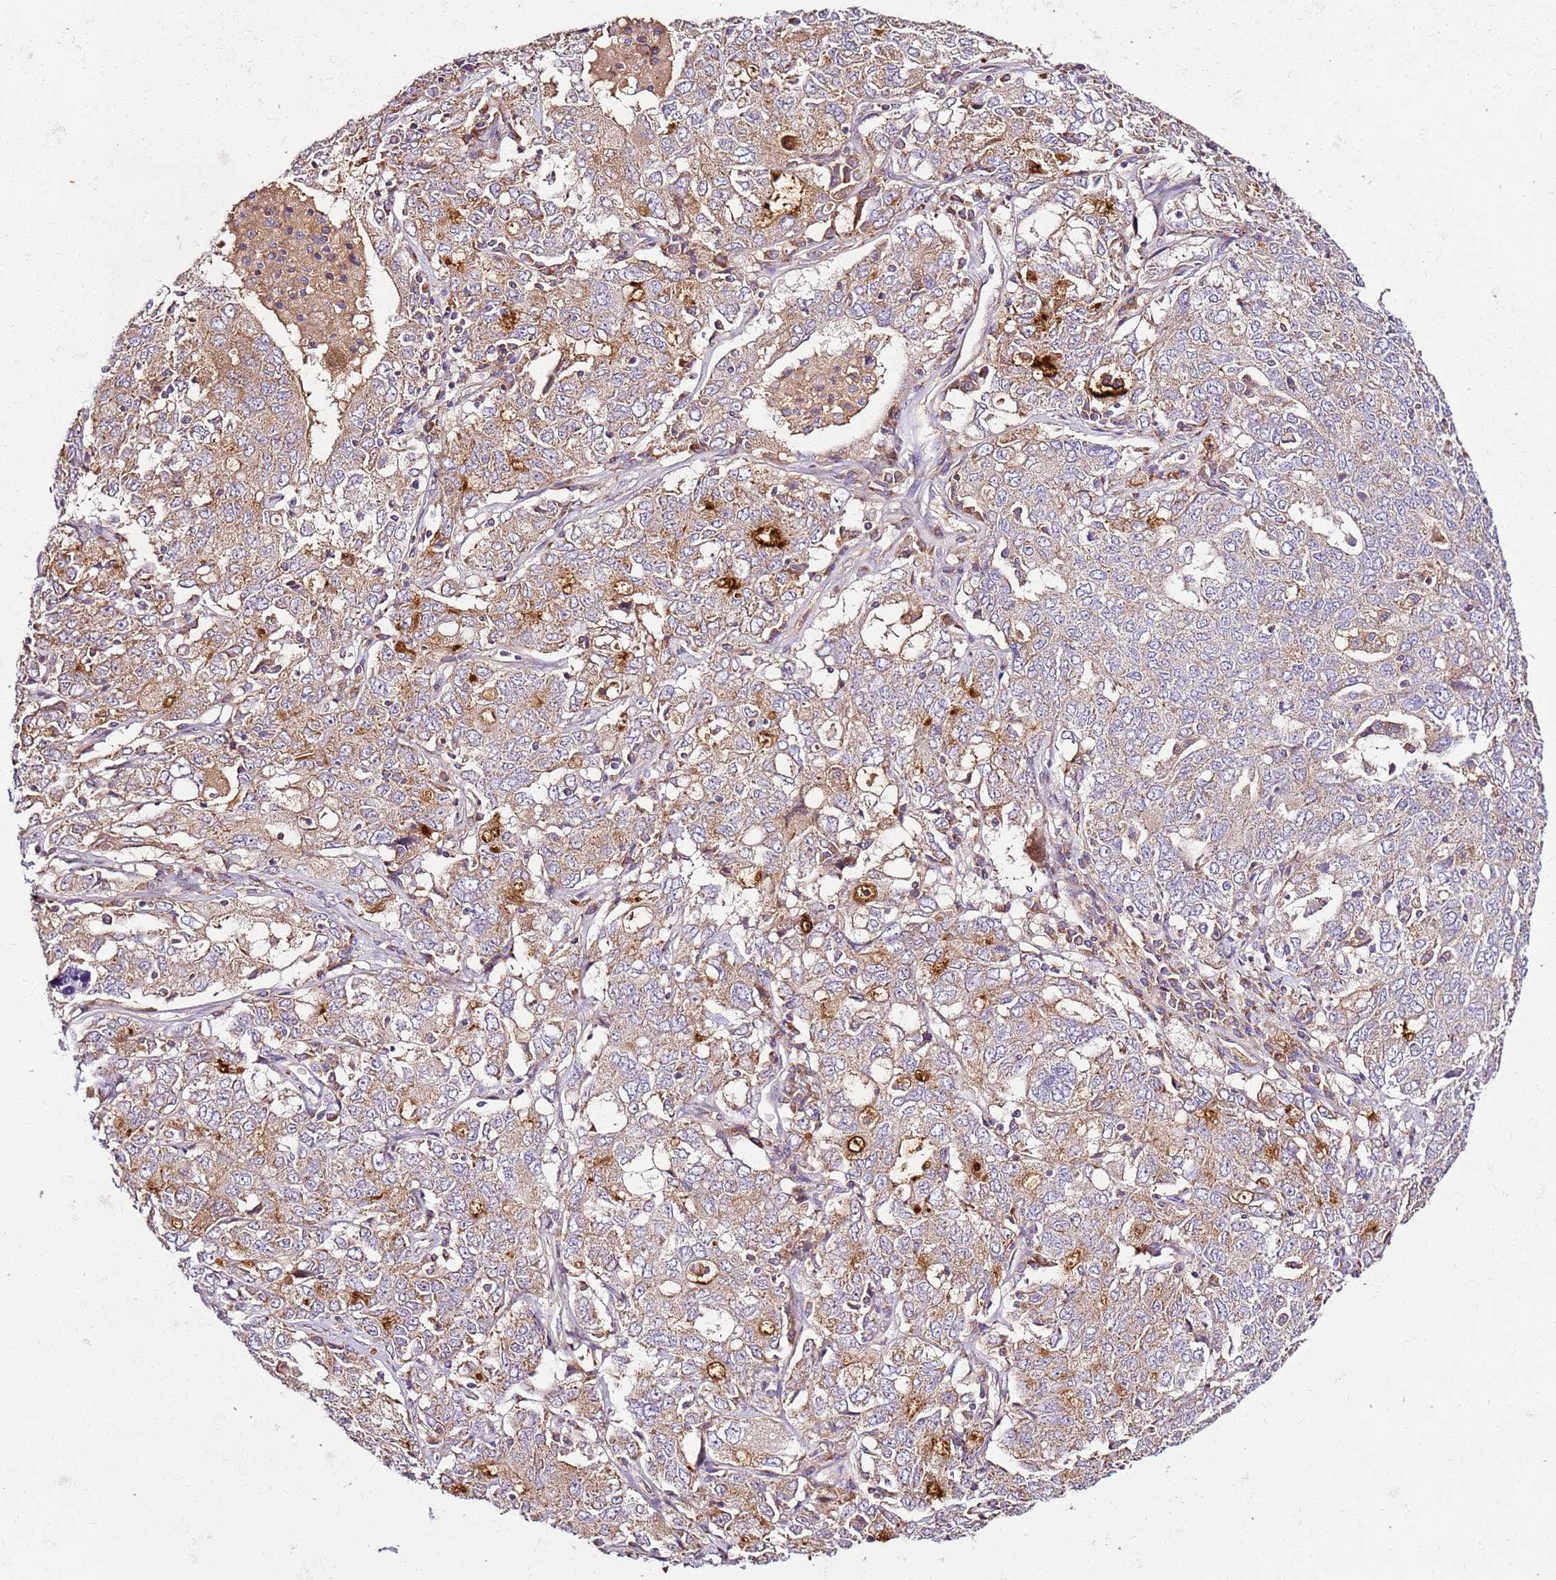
{"staining": {"intensity": "weak", "quantity": "25%-75%", "location": "cytoplasmic/membranous"}, "tissue": "ovarian cancer", "cell_type": "Tumor cells", "image_type": "cancer", "snomed": [{"axis": "morphology", "description": "Carcinoma, endometroid"}, {"axis": "topography", "description": "Ovary"}], "caption": "A photomicrograph of human ovarian cancer stained for a protein shows weak cytoplasmic/membranous brown staining in tumor cells.", "gene": "KRTAP21-3", "patient": {"sex": "female", "age": 62}}